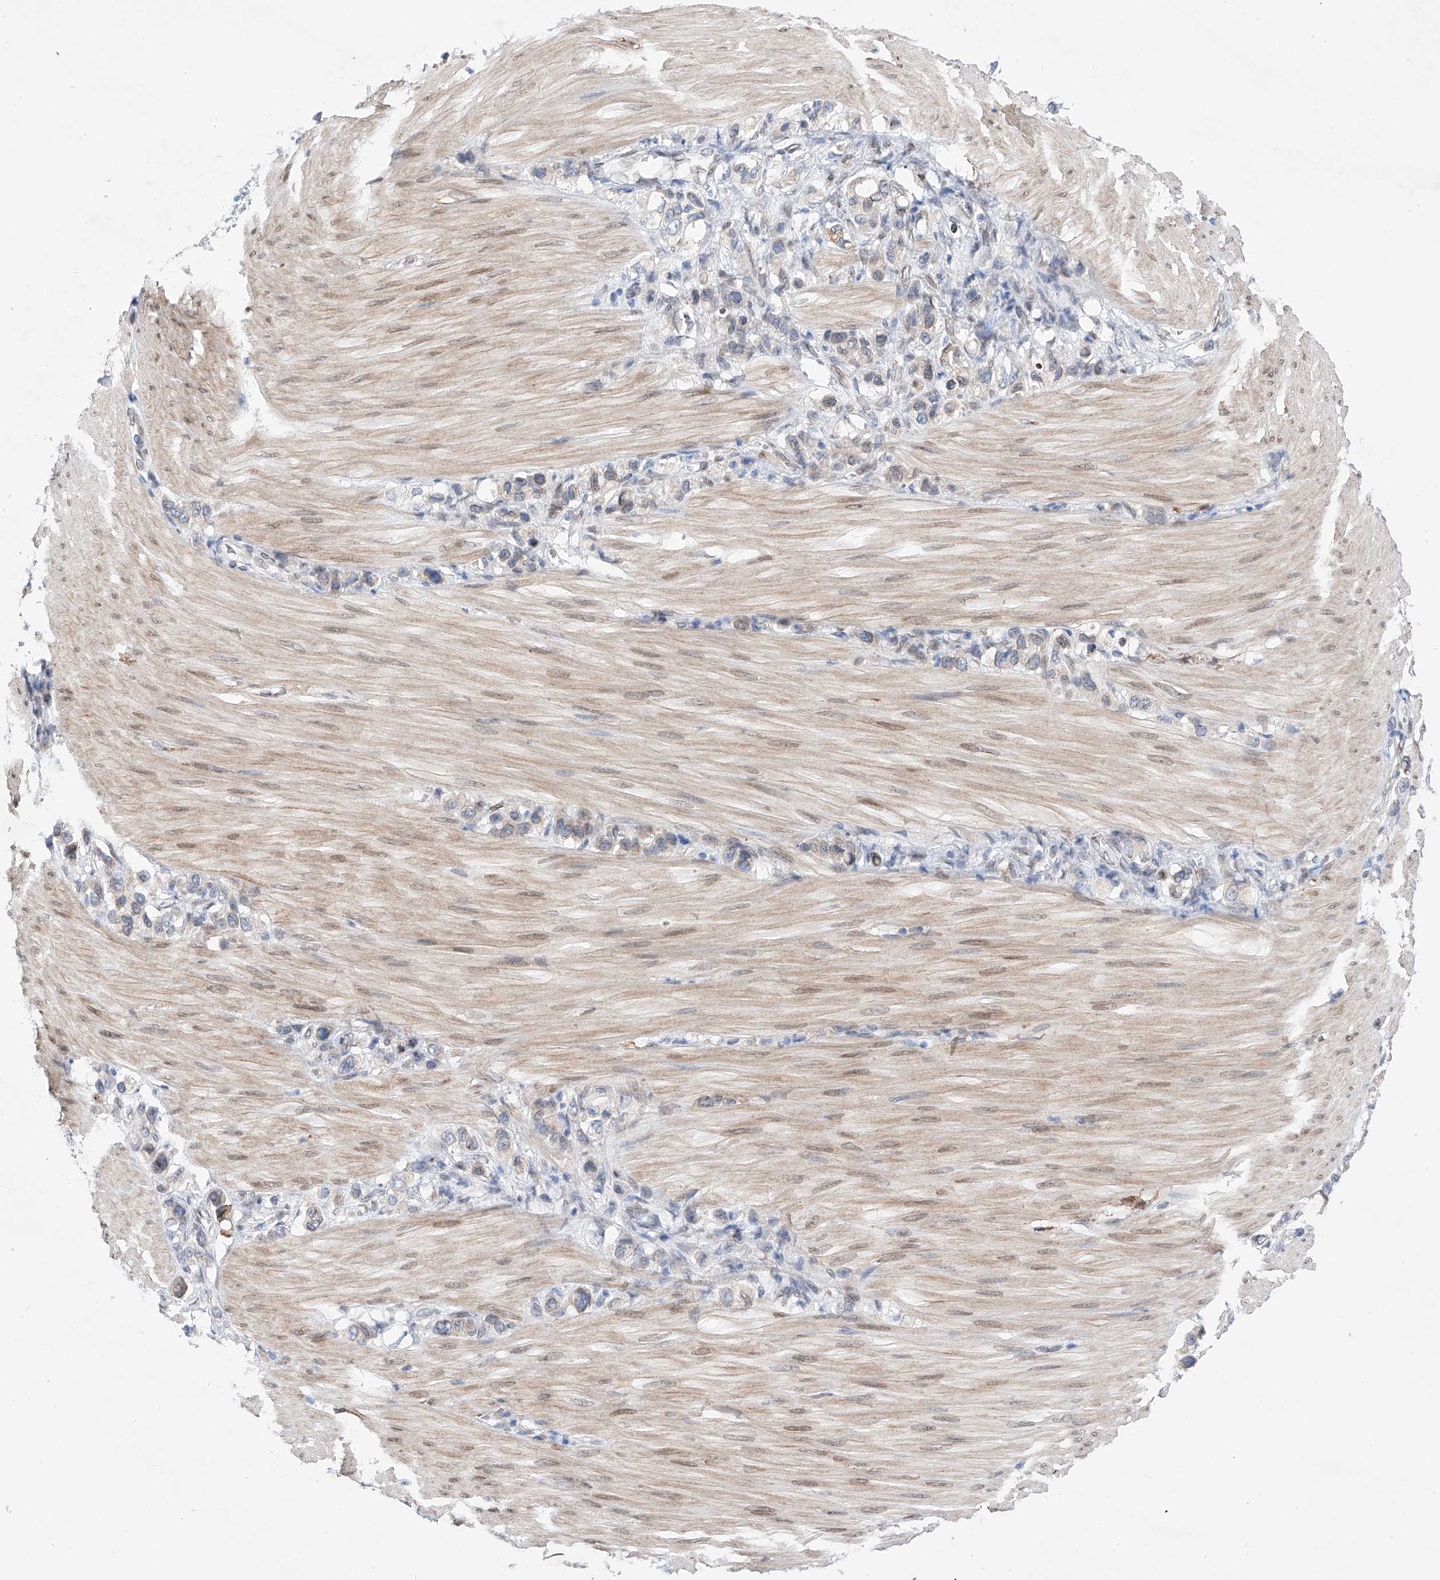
{"staining": {"intensity": "negative", "quantity": "none", "location": "none"}, "tissue": "stomach cancer", "cell_type": "Tumor cells", "image_type": "cancer", "snomed": [{"axis": "morphology", "description": "Adenocarcinoma, NOS"}, {"axis": "topography", "description": "Stomach"}], "caption": "Adenocarcinoma (stomach) was stained to show a protein in brown. There is no significant positivity in tumor cells.", "gene": "LCLAT1", "patient": {"sex": "female", "age": 65}}